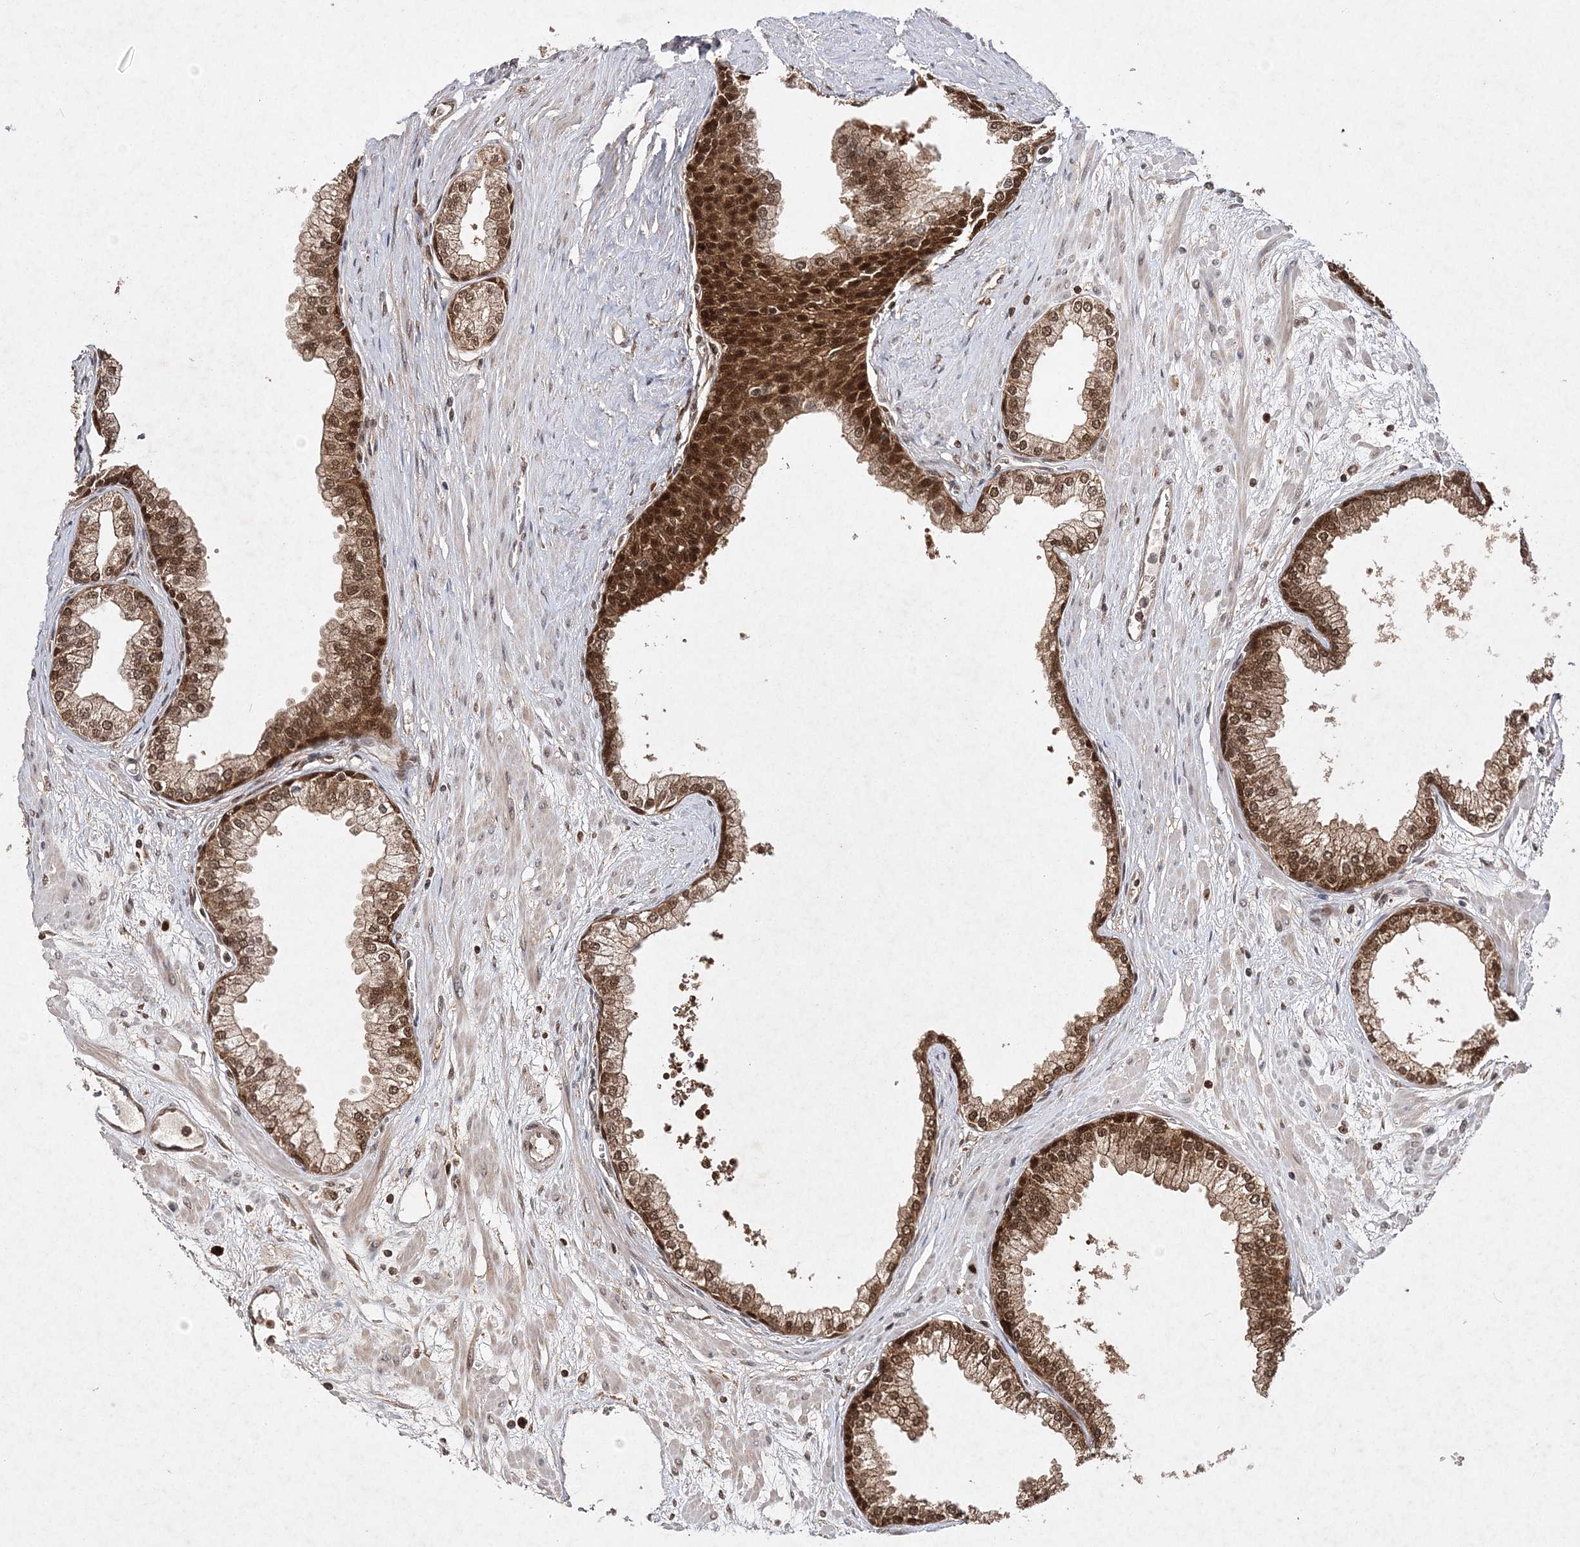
{"staining": {"intensity": "strong", "quantity": ">75%", "location": "cytoplasmic/membranous,nuclear"}, "tissue": "prostate", "cell_type": "Glandular cells", "image_type": "normal", "snomed": [{"axis": "morphology", "description": "Normal tissue, NOS"}, {"axis": "morphology", "description": "Urothelial carcinoma, Low grade"}, {"axis": "topography", "description": "Urinary bladder"}, {"axis": "topography", "description": "Prostate"}], "caption": "High-power microscopy captured an immunohistochemistry photomicrograph of normal prostate, revealing strong cytoplasmic/membranous,nuclear staining in about >75% of glandular cells.", "gene": "NIF3L1", "patient": {"sex": "male", "age": 60}}